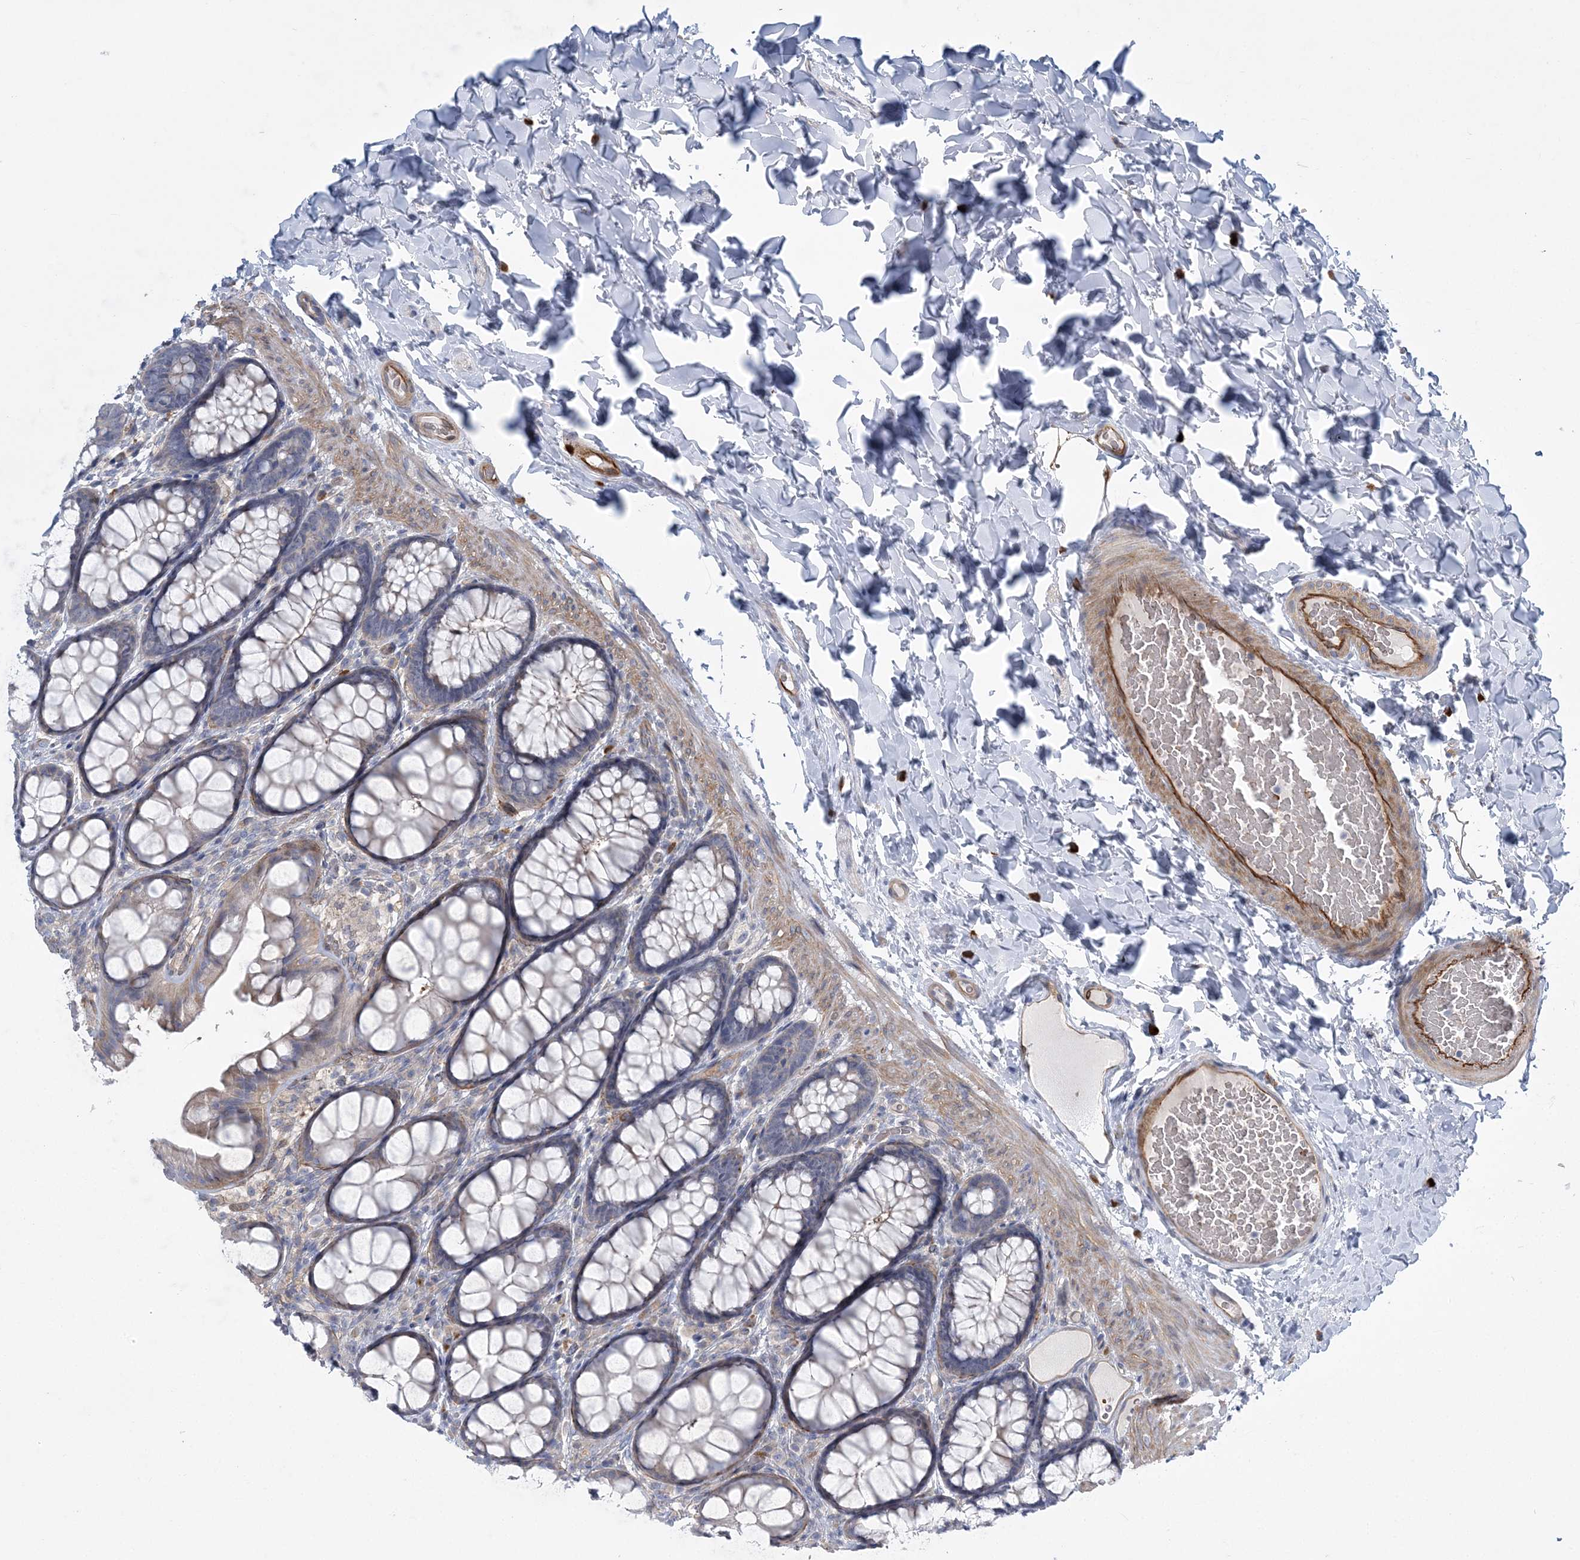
{"staining": {"intensity": "weak", "quantity": "25%-75%", "location": "cytoplasmic/membranous"}, "tissue": "colon", "cell_type": "Endothelial cells", "image_type": "normal", "snomed": [{"axis": "morphology", "description": "Normal tissue, NOS"}, {"axis": "topography", "description": "Colon"}], "caption": "DAB immunohistochemical staining of normal colon displays weak cytoplasmic/membranous protein positivity in about 25%-75% of endothelial cells.", "gene": "CALN1", "patient": {"sex": "male", "age": 47}}